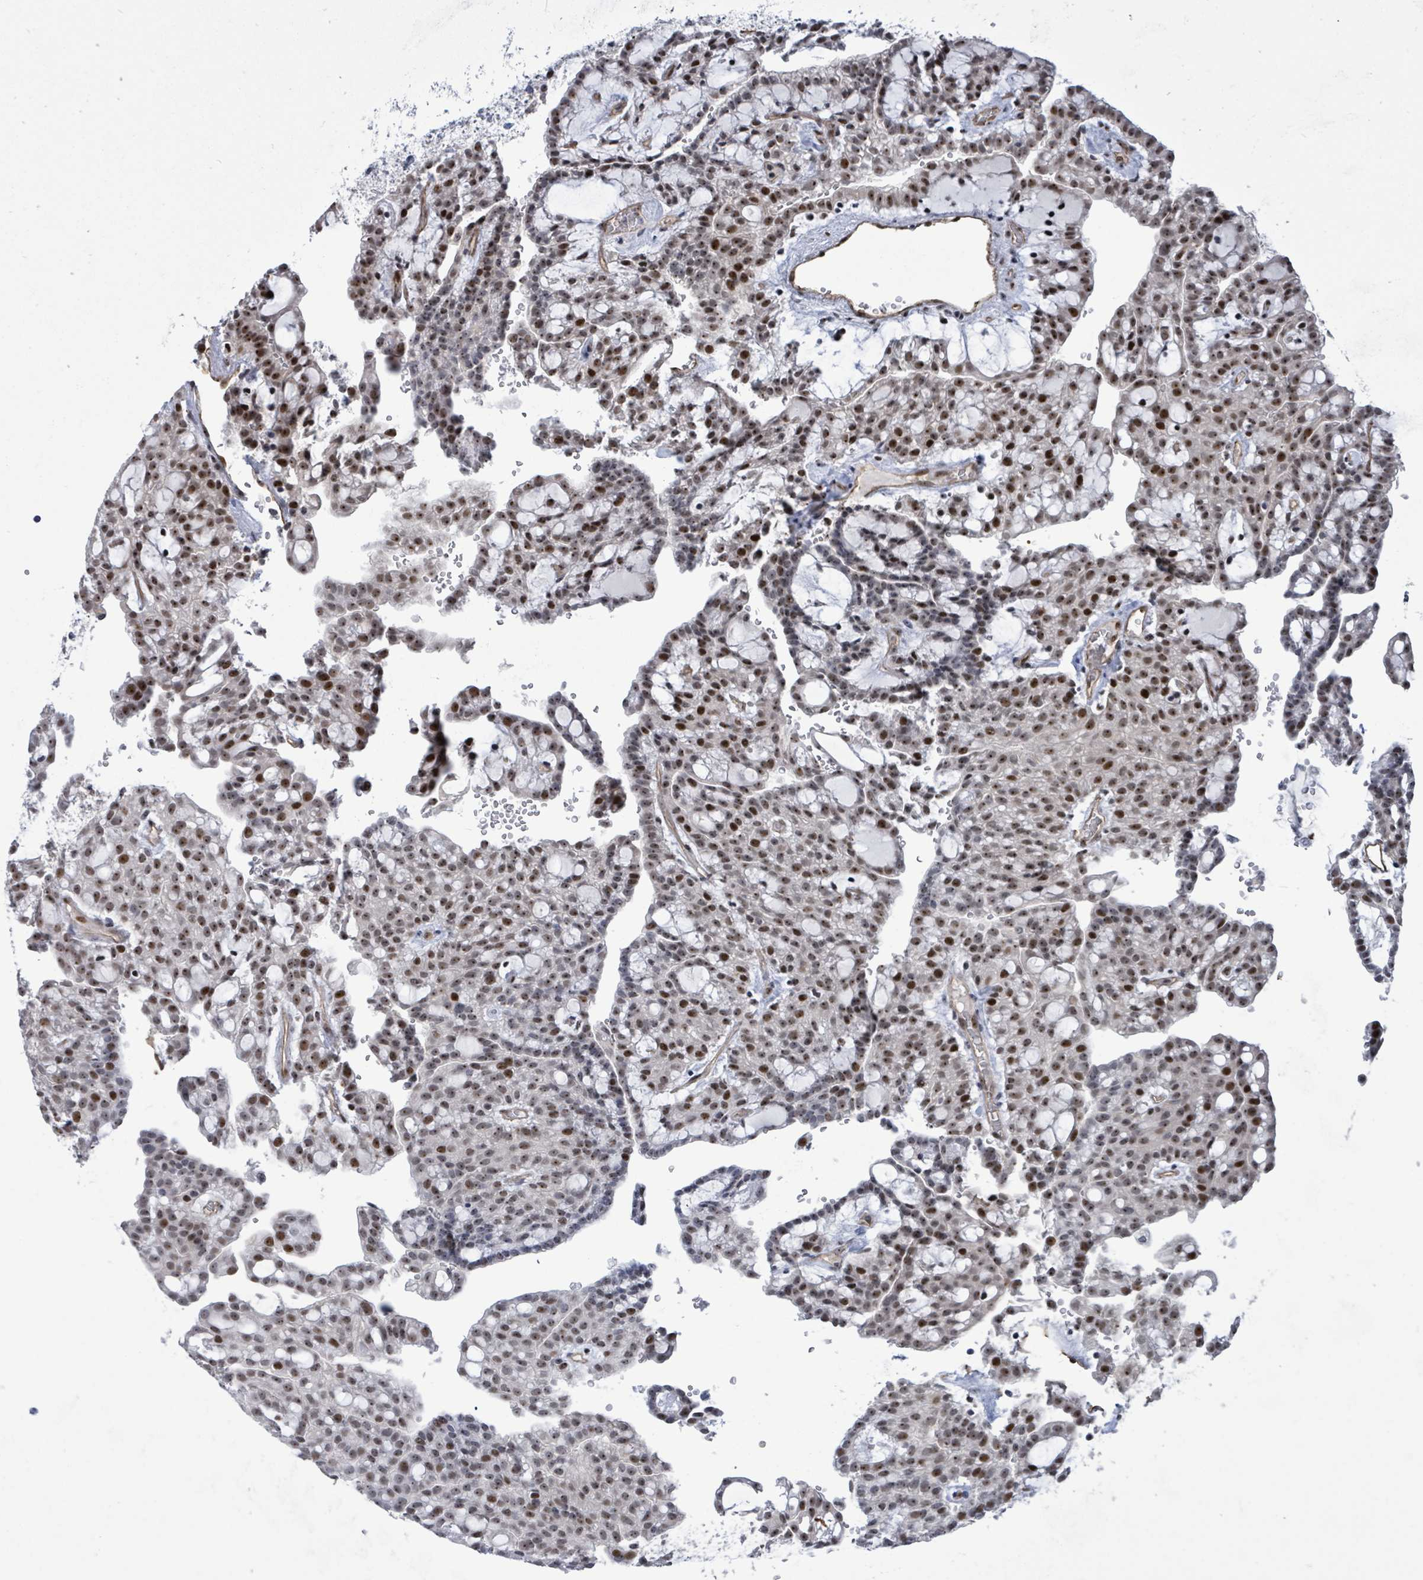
{"staining": {"intensity": "moderate", "quantity": "25%-75%", "location": "nuclear"}, "tissue": "renal cancer", "cell_type": "Tumor cells", "image_type": "cancer", "snomed": [{"axis": "morphology", "description": "Adenocarcinoma, NOS"}, {"axis": "topography", "description": "Kidney"}], "caption": "Immunohistochemical staining of human renal cancer (adenocarcinoma) demonstrates medium levels of moderate nuclear expression in approximately 25%-75% of tumor cells.", "gene": "RRN3", "patient": {"sex": "male", "age": 63}}